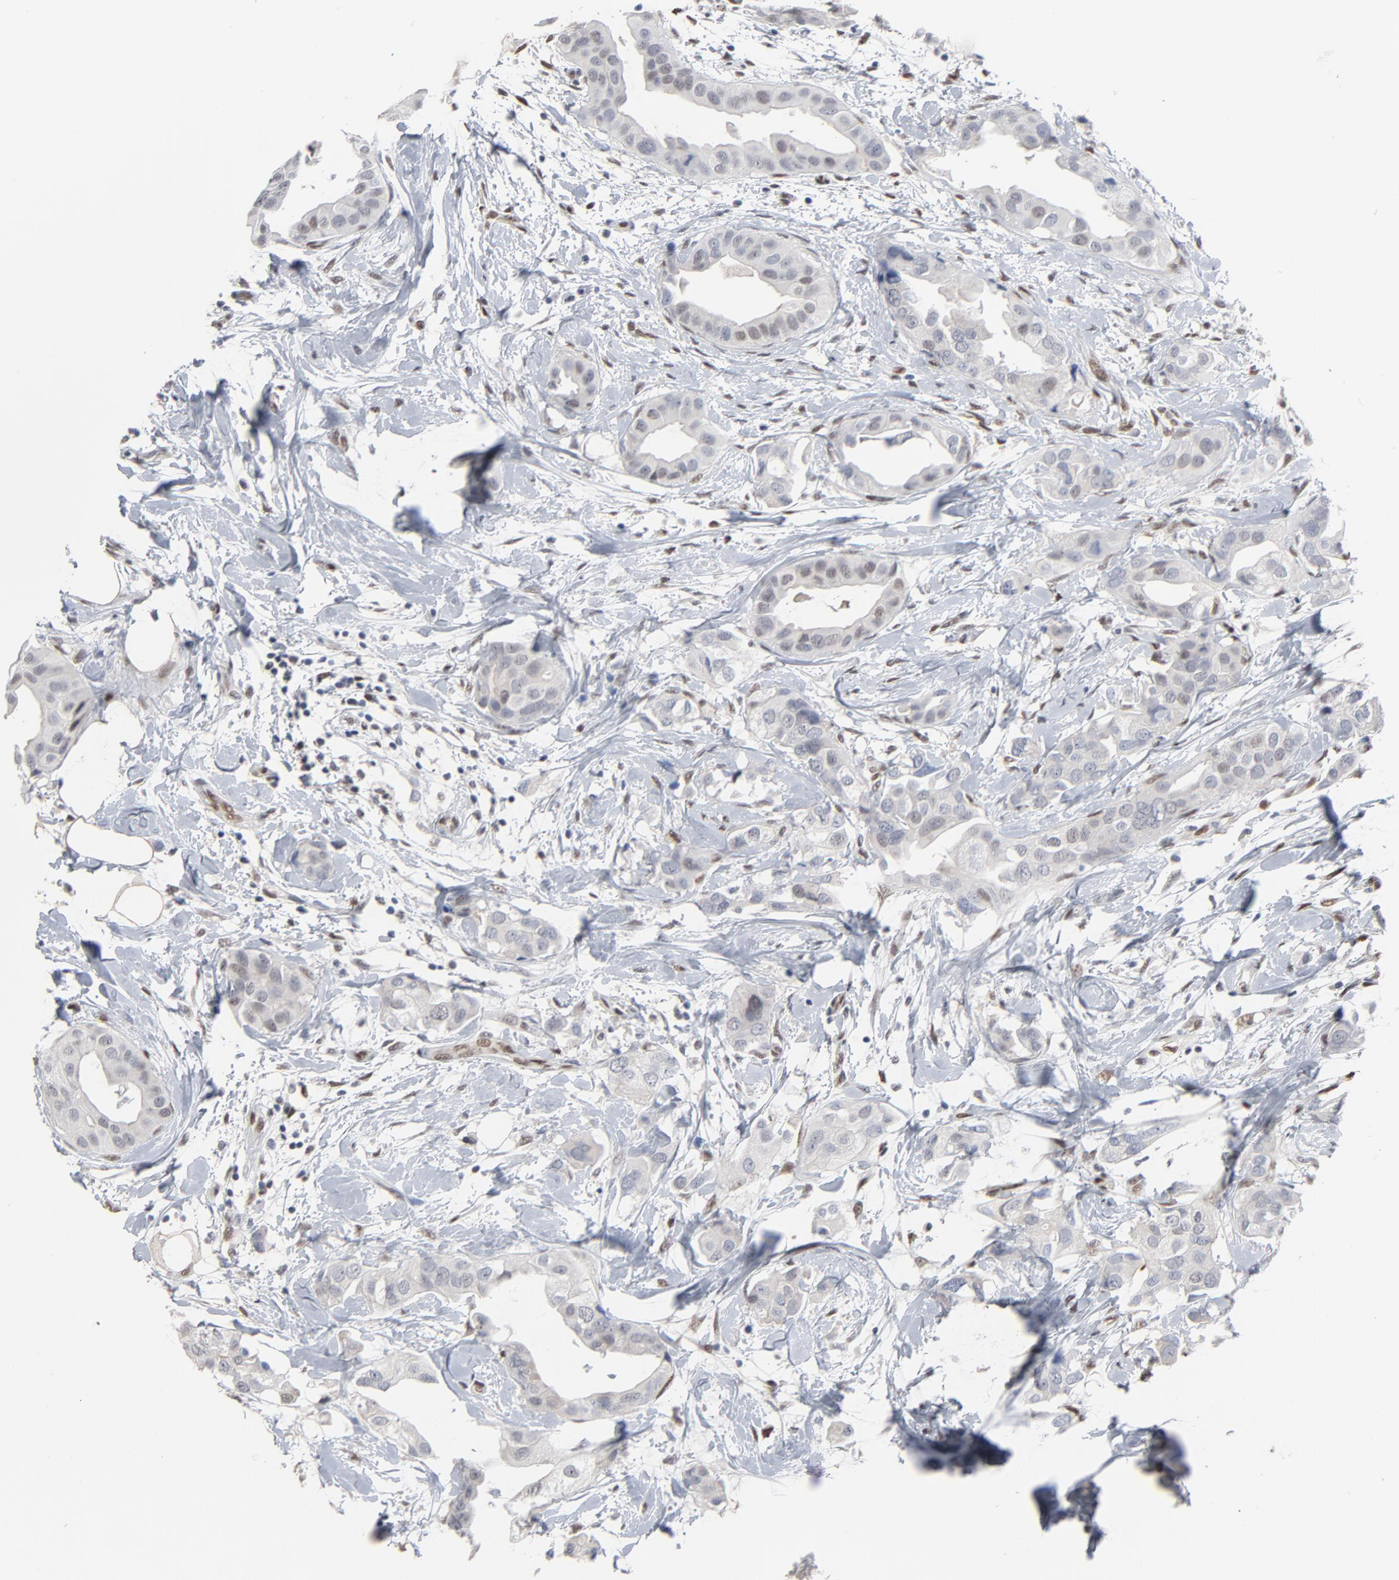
{"staining": {"intensity": "negative", "quantity": "none", "location": "none"}, "tissue": "breast cancer", "cell_type": "Tumor cells", "image_type": "cancer", "snomed": [{"axis": "morphology", "description": "Duct carcinoma"}, {"axis": "topography", "description": "Breast"}], "caption": "The immunohistochemistry (IHC) photomicrograph has no significant positivity in tumor cells of breast cancer (infiltrating ductal carcinoma) tissue.", "gene": "ATF7", "patient": {"sex": "female", "age": 40}}